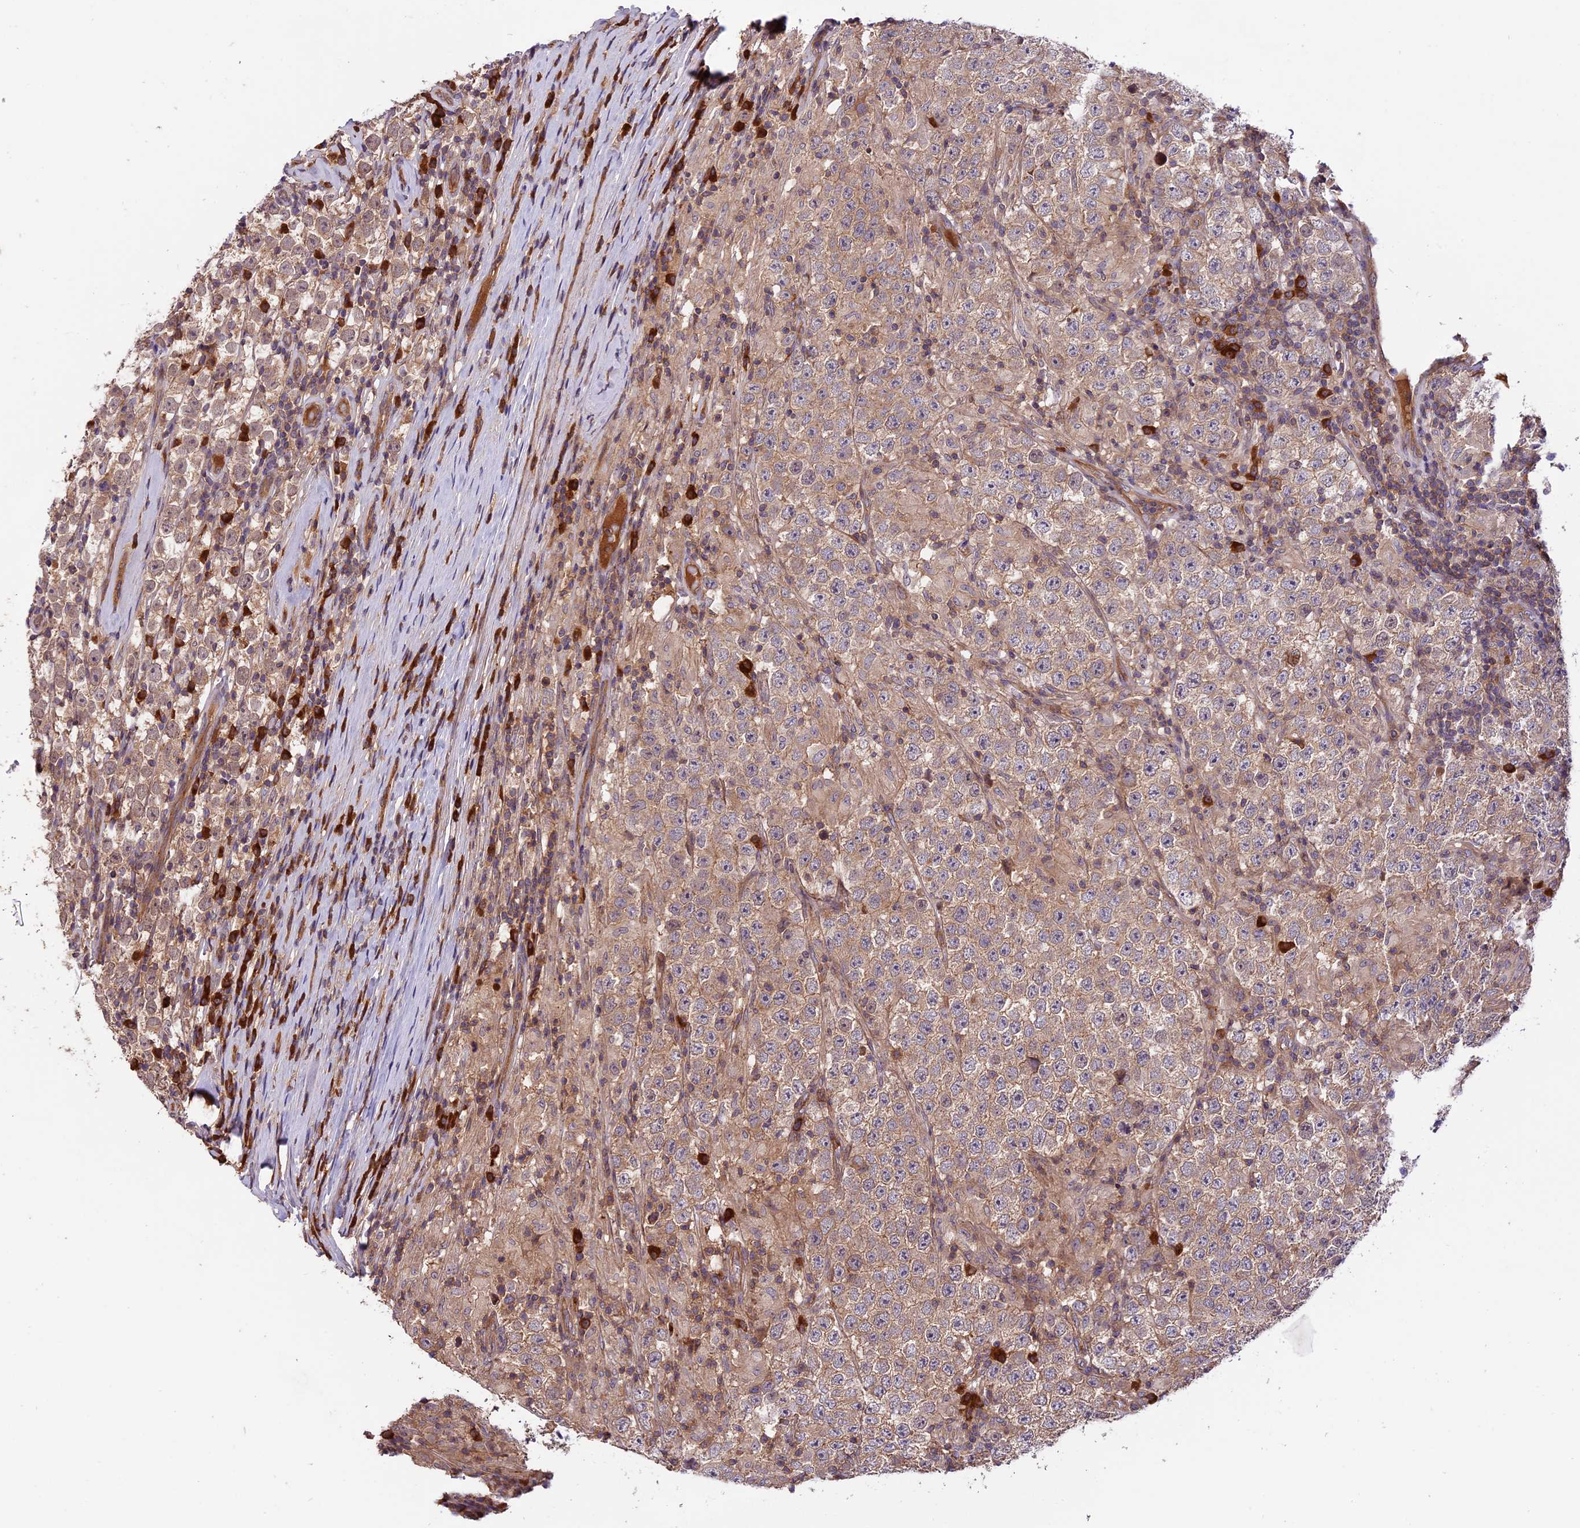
{"staining": {"intensity": "weak", "quantity": ">75%", "location": "cytoplasmic/membranous"}, "tissue": "testis cancer", "cell_type": "Tumor cells", "image_type": "cancer", "snomed": [{"axis": "morphology", "description": "Normal tissue, NOS"}, {"axis": "morphology", "description": "Urothelial carcinoma, High grade"}, {"axis": "morphology", "description": "Seminoma, NOS"}, {"axis": "morphology", "description": "Carcinoma, Embryonal, NOS"}, {"axis": "topography", "description": "Urinary bladder"}, {"axis": "topography", "description": "Testis"}], "caption": "Testis embryonal carcinoma was stained to show a protein in brown. There is low levels of weak cytoplasmic/membranous positivity in about >75% of tumor cells.", "gene": "SETD6", "patient": {"sex": "male", "age": 41}}